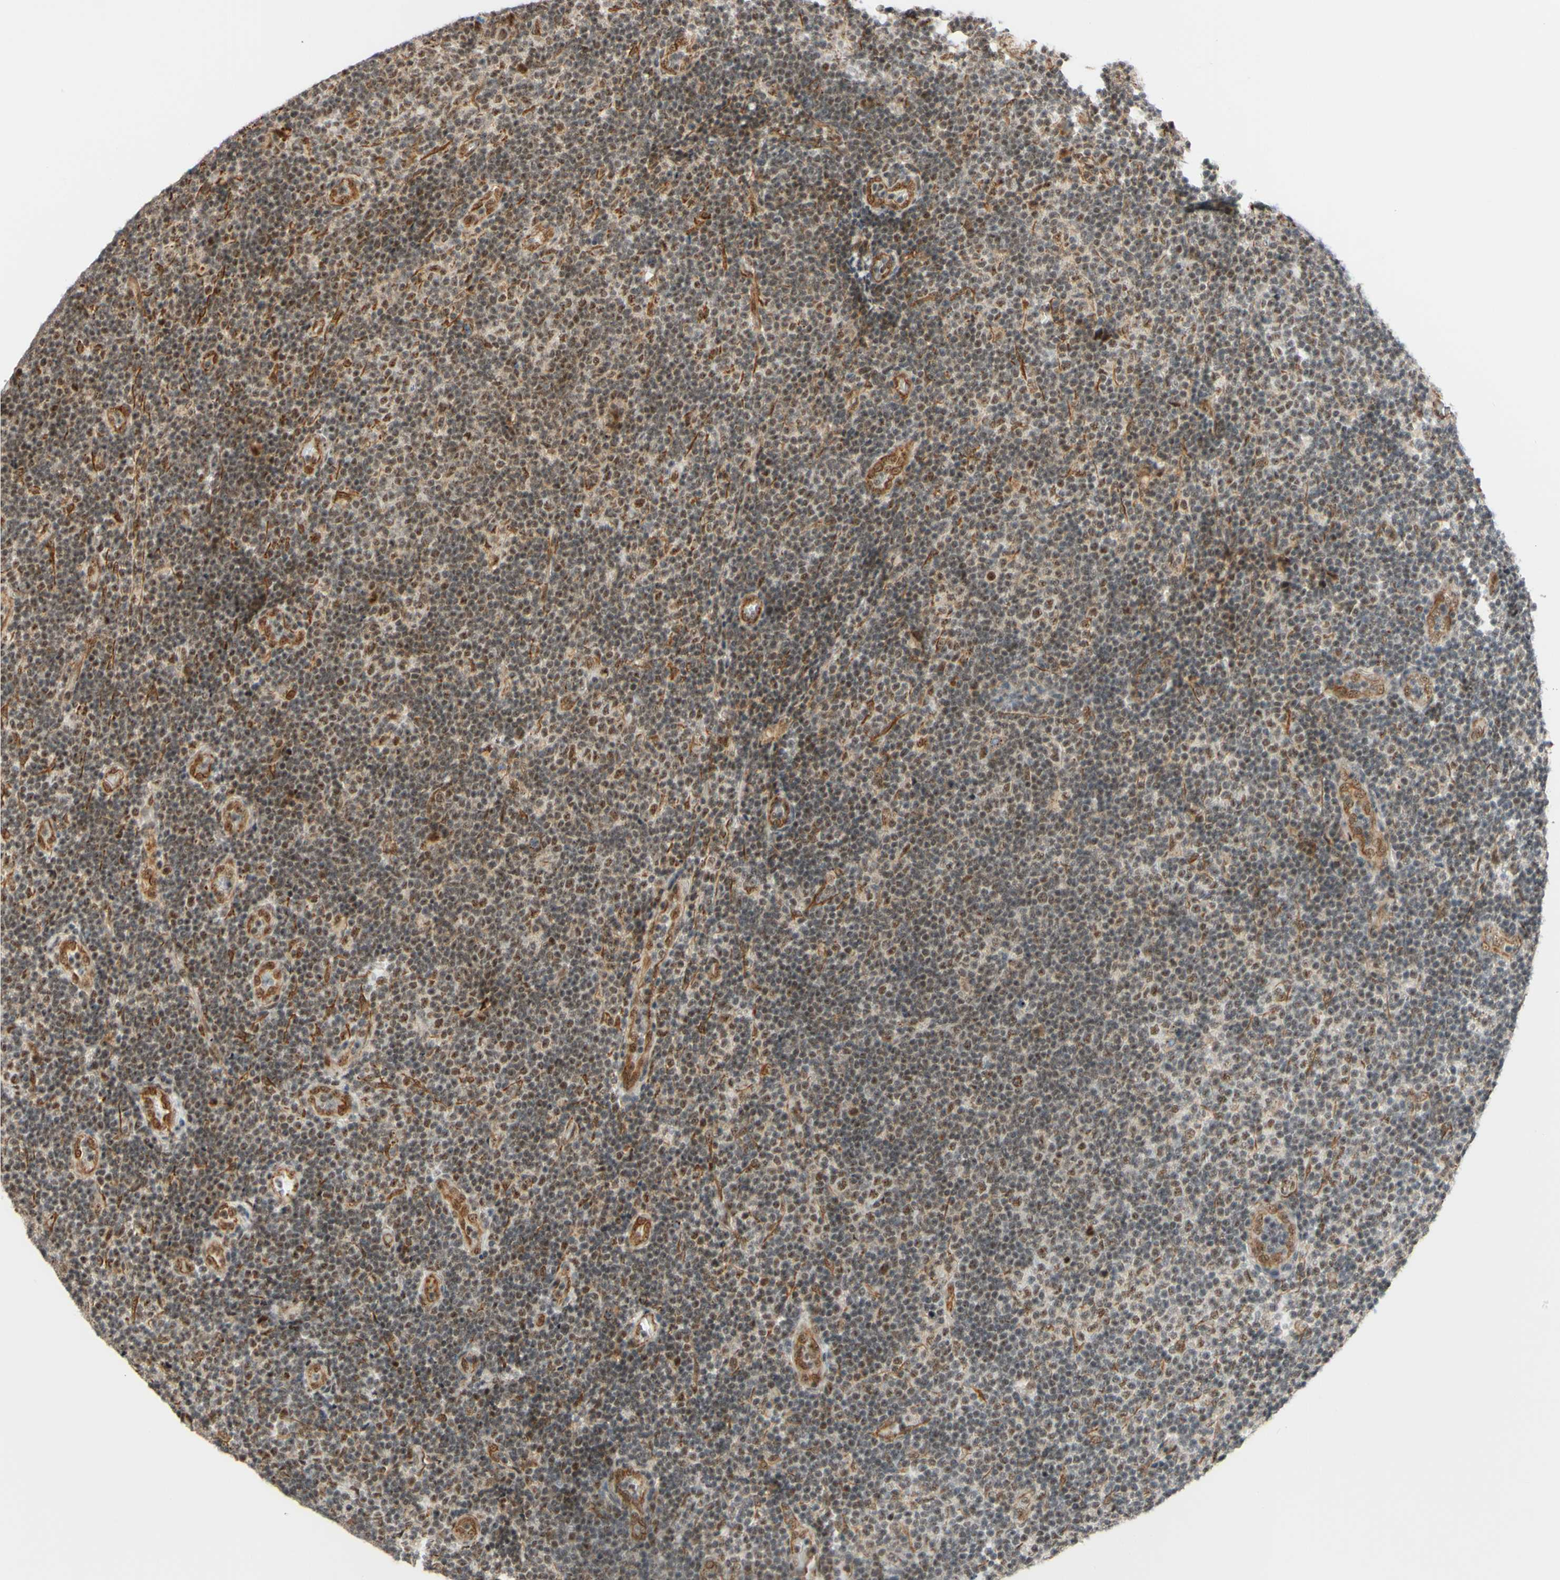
{"staining": {"intensity": "moderate", "quantity": ">75%", "location": "nuclear"}, "tissue": "lymphoma", "cell_type": "Tumor cells", "image_type": "cancer", "snomed": [{"axis": "morphology", "description": "Malignant lymphoma, non-Hodgkin's type, Low grade"}, {"axis": "topography", "description": "Lymph node"}], "caption": "Lymphoma was stained to show a protein in brown. There is medium levels of moderate nuclear staining in about >75% of tumor cells. (IHC, brightfield microscopy, high magnification).", "gene": "SAP18", "patient": {"sex": "male", "age": 83}}